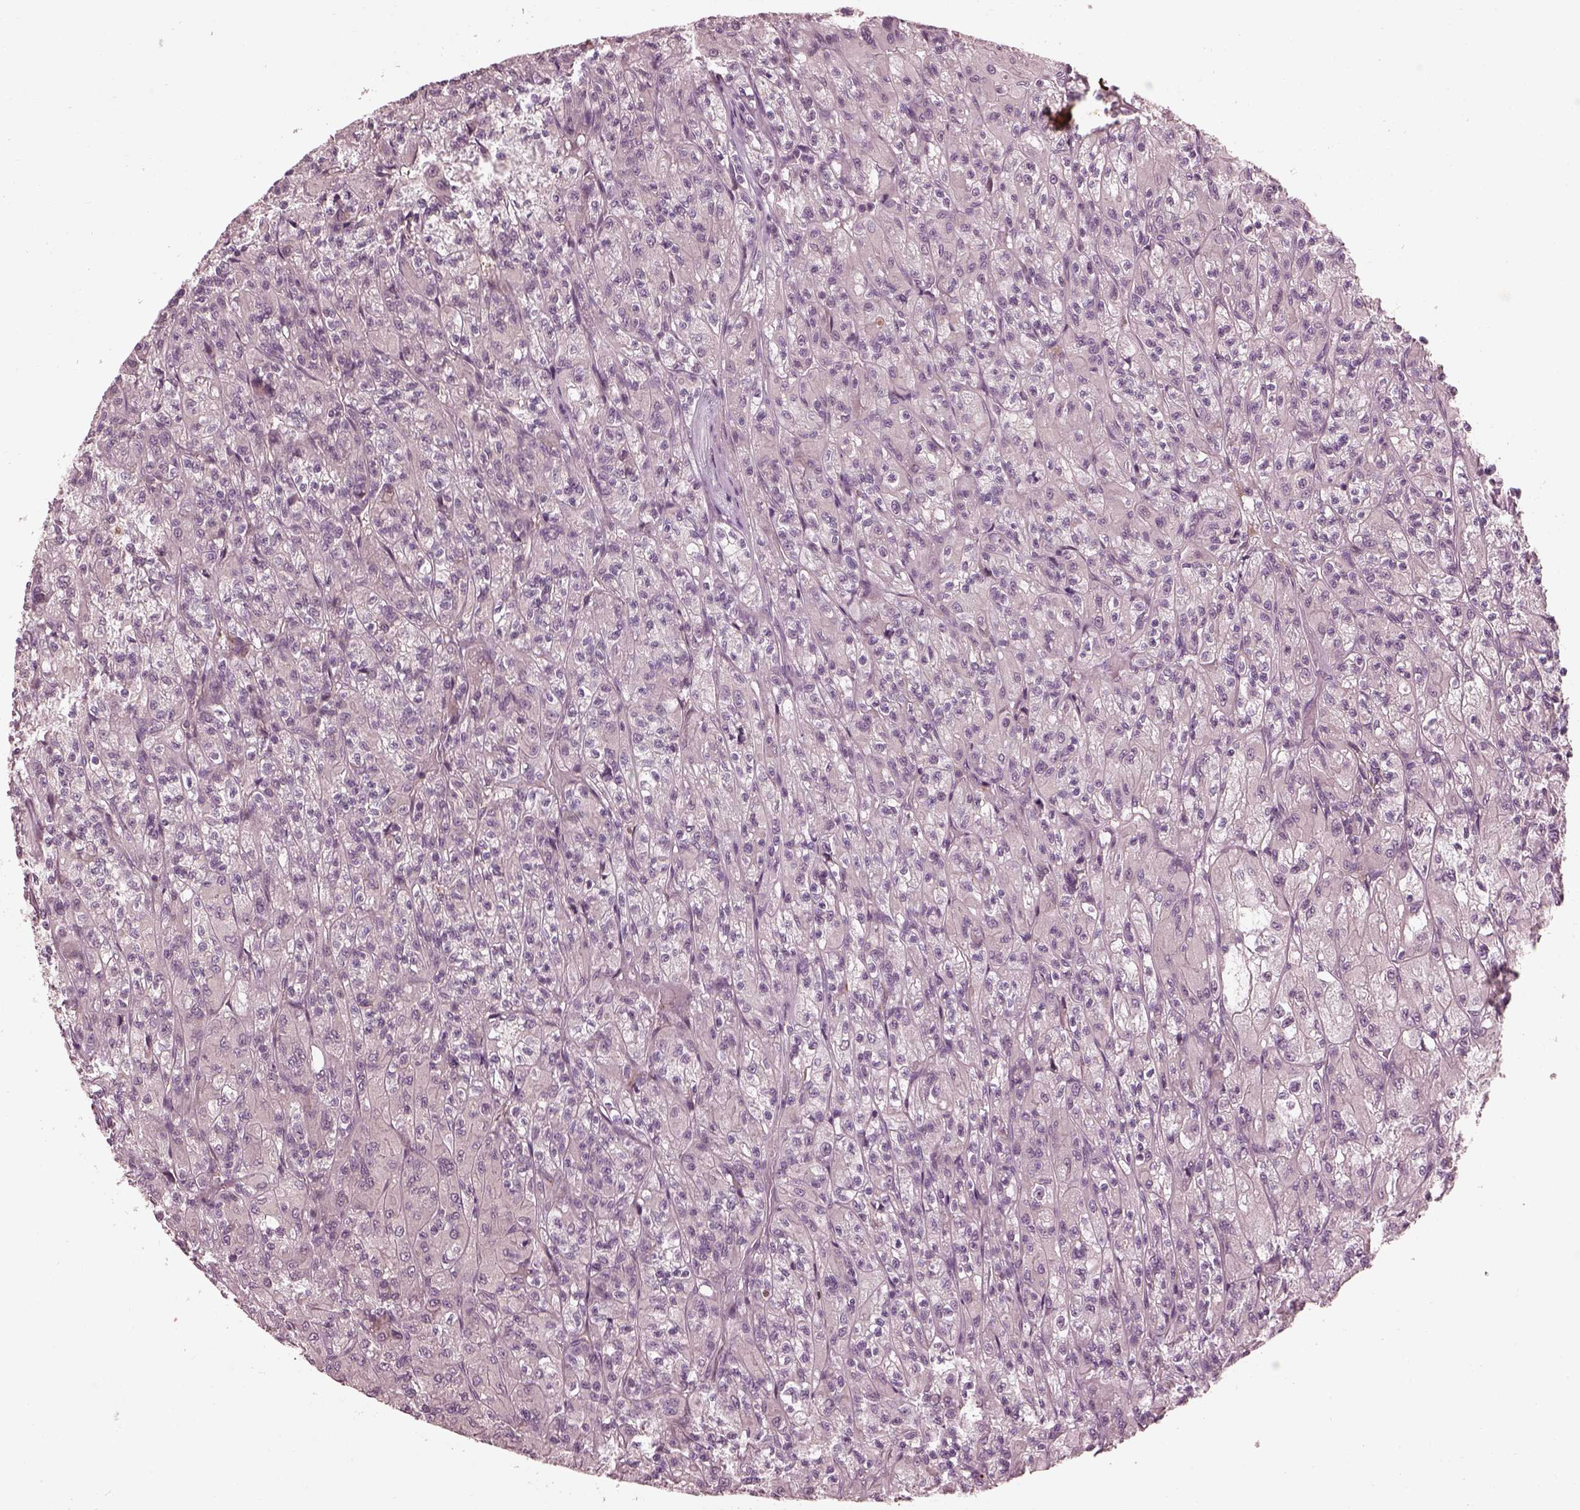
{"staining": {"intensity": "negative", "quantity": "none", "location": "none"}, "tissue": "renal cancer", "cell_type": "Tumor cells", "image_type": "cancer", "snomed": [{"axis": "morphology", "description": "Adenocarcinoma, NOS"}, {"axis": "topography", "description": "Kidney"}], "caption": "A high-resolution photomicrograph shows immunohistochemistry (IHC) staining of renal adenocarcinoma, which exhibits no significant expression in tumor cells. Brightfield microscopy of immunohistochemistry stained with DAB (3,3'-diaminobenzidine) (brown) and hematoxylin (blue), captured at high magnification.", "gene": "EFEMP1", "patient": {"sex": "female", "age": 70}}